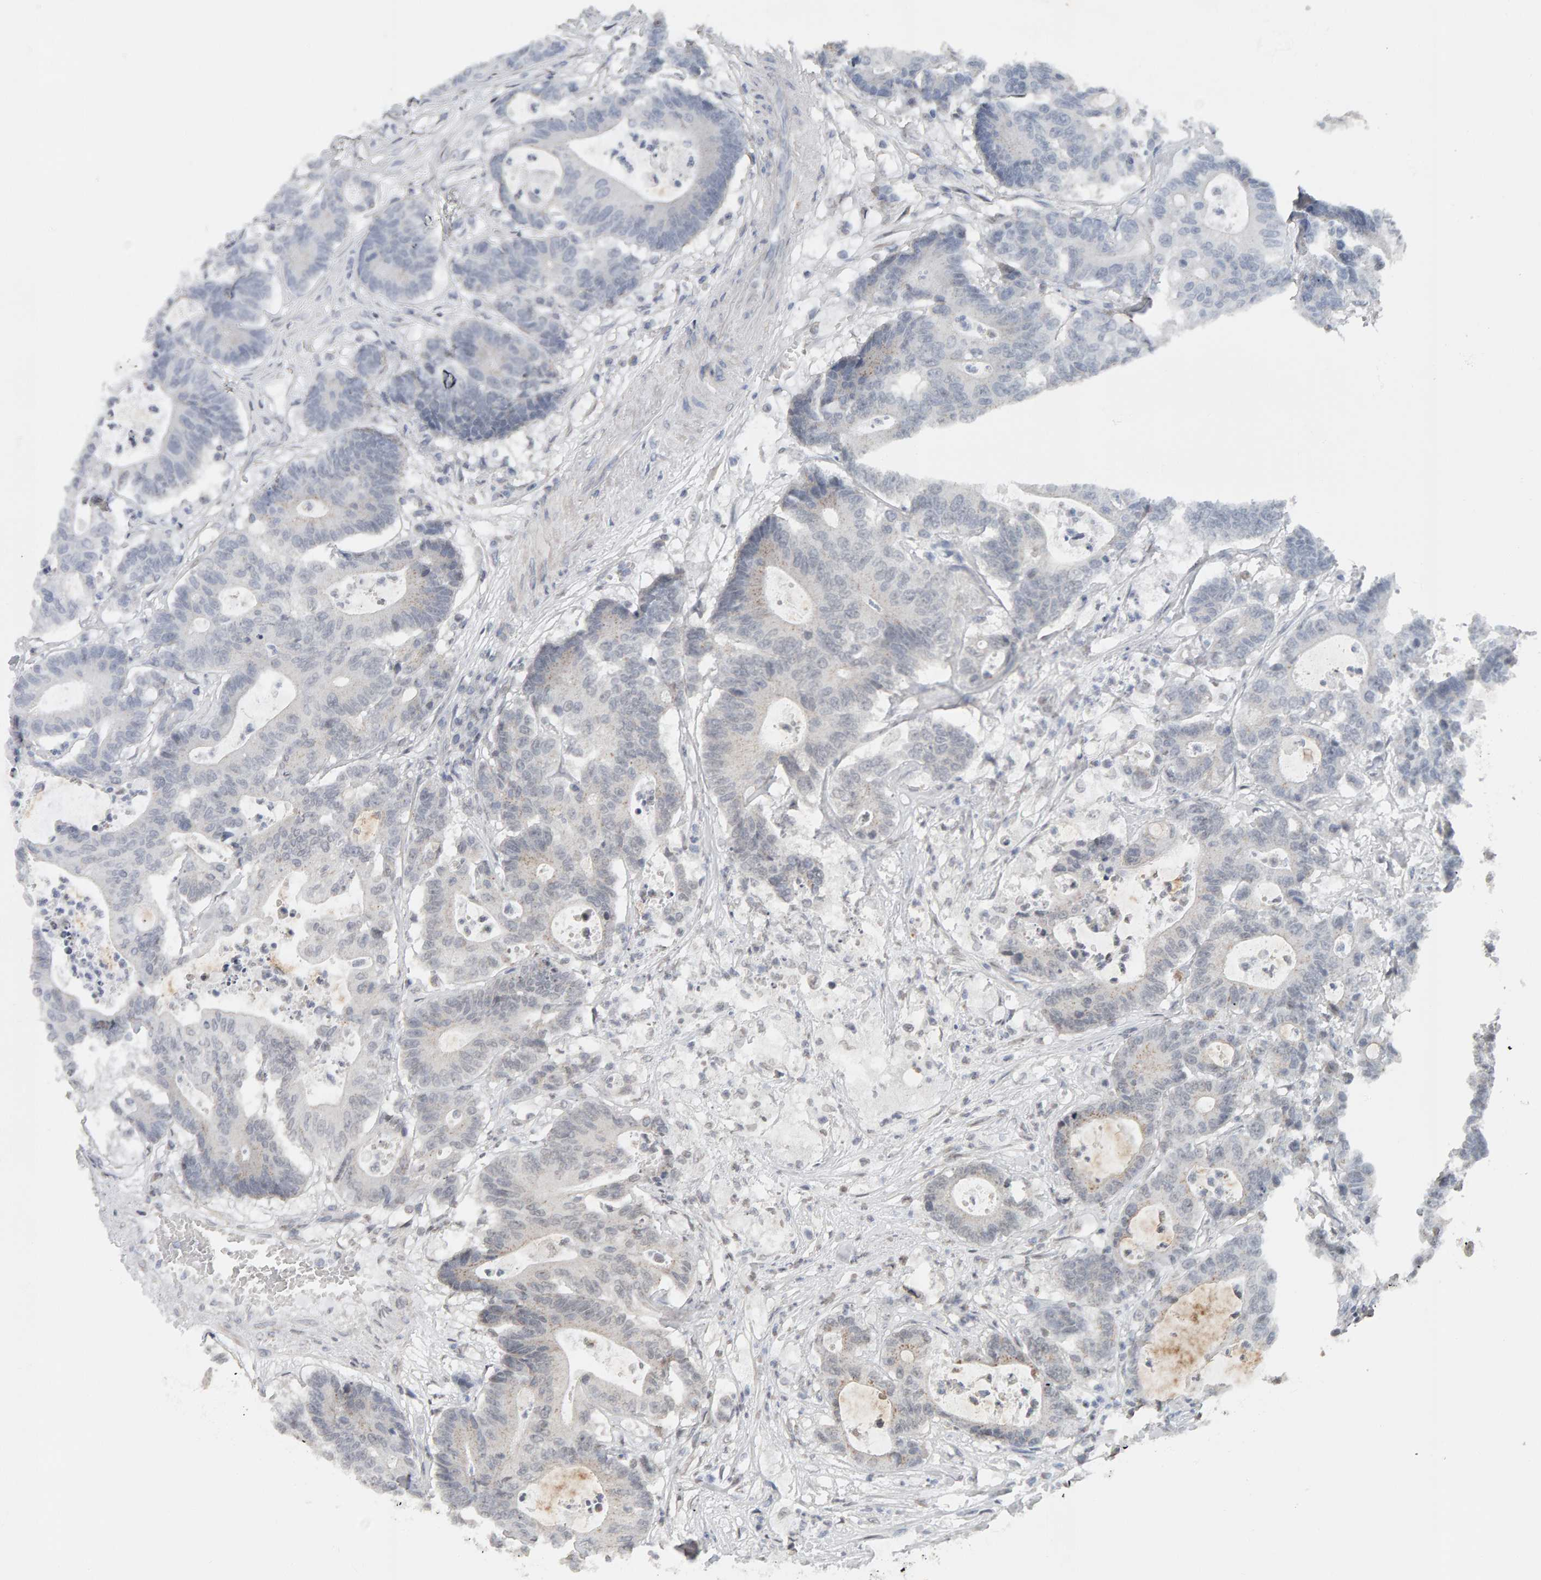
{"staining": {"intensity": "negative", "quantity": "none", "location": "none"}, "tissue": "colorectal cancer", "cell_type": "Tumor cells", "image_type": "cancer", "snomed": [{"axis": "morphology", "description": "Adenocarcinoma, NOS"}, {"axis": "topography", "description": "Colon"}], "caption": "This is an IHC photomicrograph of human colorectal cancer (adenocarcinoma). There is no expression in tumor cells.", "gene": "AFF4", "patient": {"sex": "female", "age": 84}}